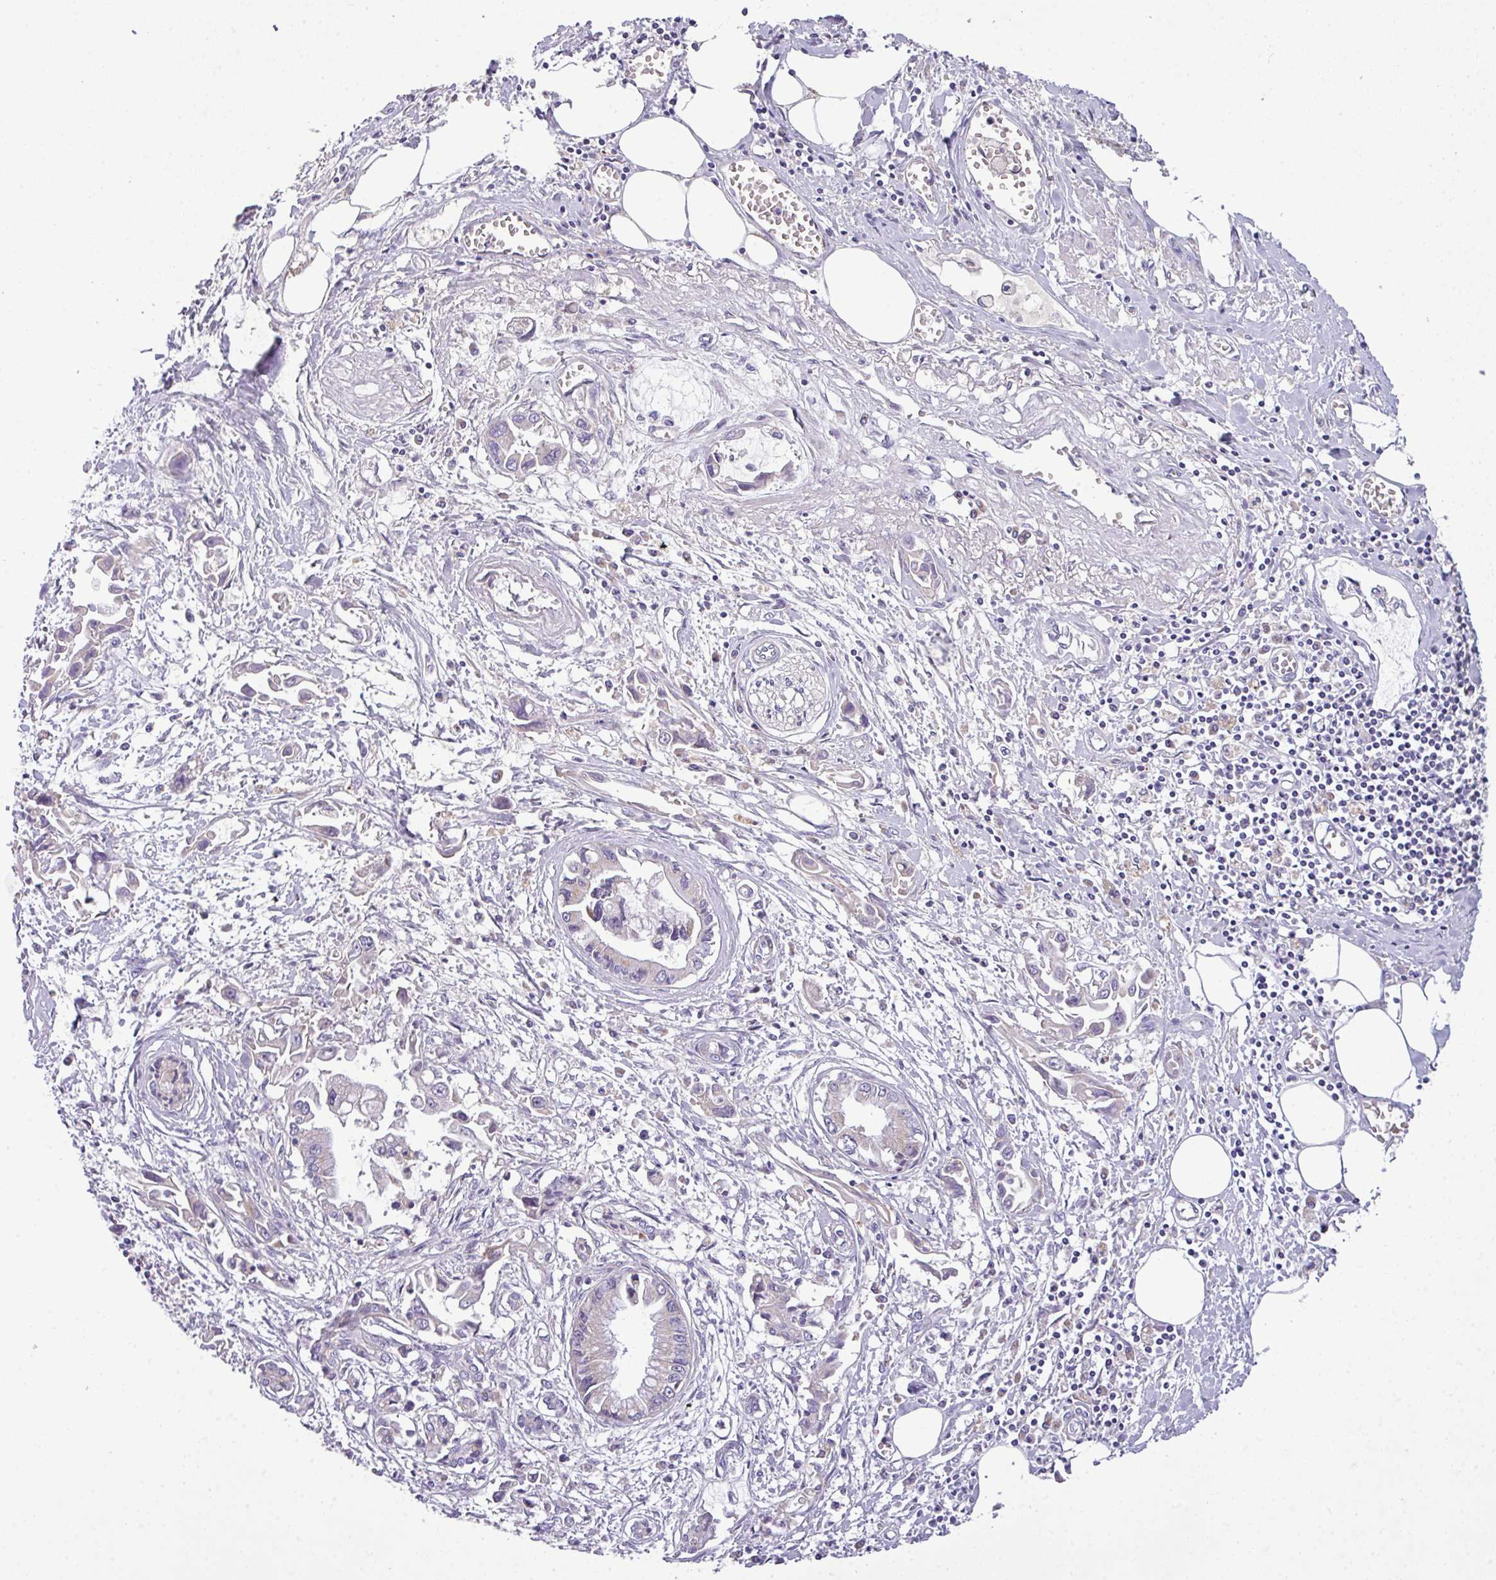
{"staining": {"intensity": "weak", "quantity": "<25%", "location": "cytoplasmic/membranous"}, "tissue": "pancreatic cancer", "cell_type": "Tumor cells", "image_type": "cancer", "snomed": [{"axis": "morphology", "description": "Adenocarcinoma, NOS"}, {"axis": "topography", "description": "Pancreas"}], "caption": "Image shows no significant protein positivity in tumor cells of pancreatic cancer. Brightfield microscopy of IHC stained with DAB (3,3'-diaminobenzidine) (brown) and hematoxylin (blue), captured at high magnification.", "gene": "VTI1A", "patient": {"sex": "male", "age": 84}}